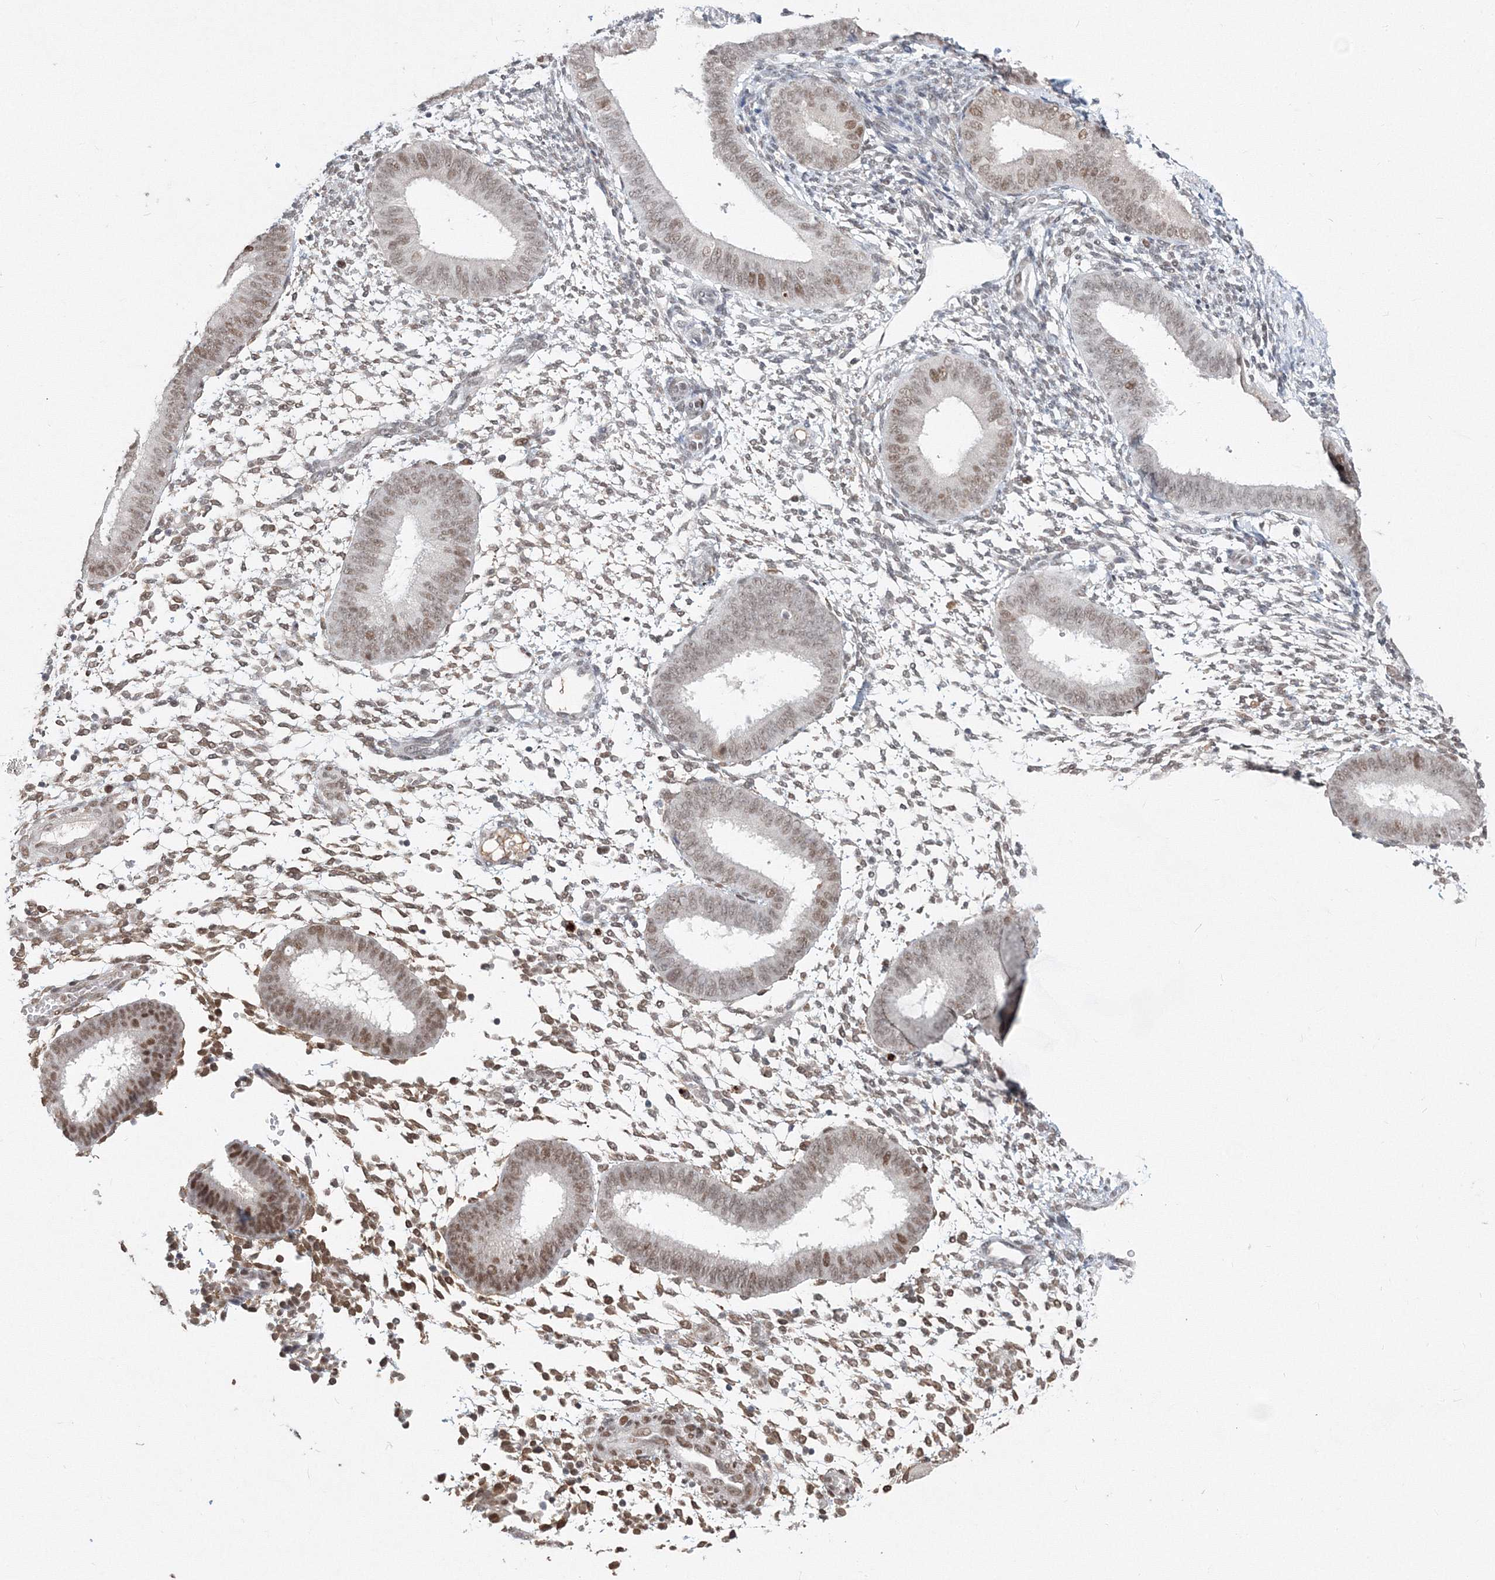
{"staining": {"intensity": "weak", "quantity": "25%-75%", "location": "nuclear"}, "tissue": "endometrium", "cell_type": "Cells in endometrial stroma", "image_type": "normal", "snomed": [{"axis": "morphology", "description": "Normal tissue, NOS"}, {"axis": "topography", "description": "Uterus"}, {"axis": "topography", "description": "Endometrium"}], "caption": "High-power microscopy captured an IHC histopathology image of normal endometrium, revealing weak nuclear expression in approximately 25%-75% of cells in endometrial stroma. The protein of interest is stained brown, and the nuclei are stained in blue (DAB (3,3'-diaminobenzidine) IHC with brightfield microscopy, high magnification).", "gene": "IWS1", "patient": {"sex": "female", "age": 48}}